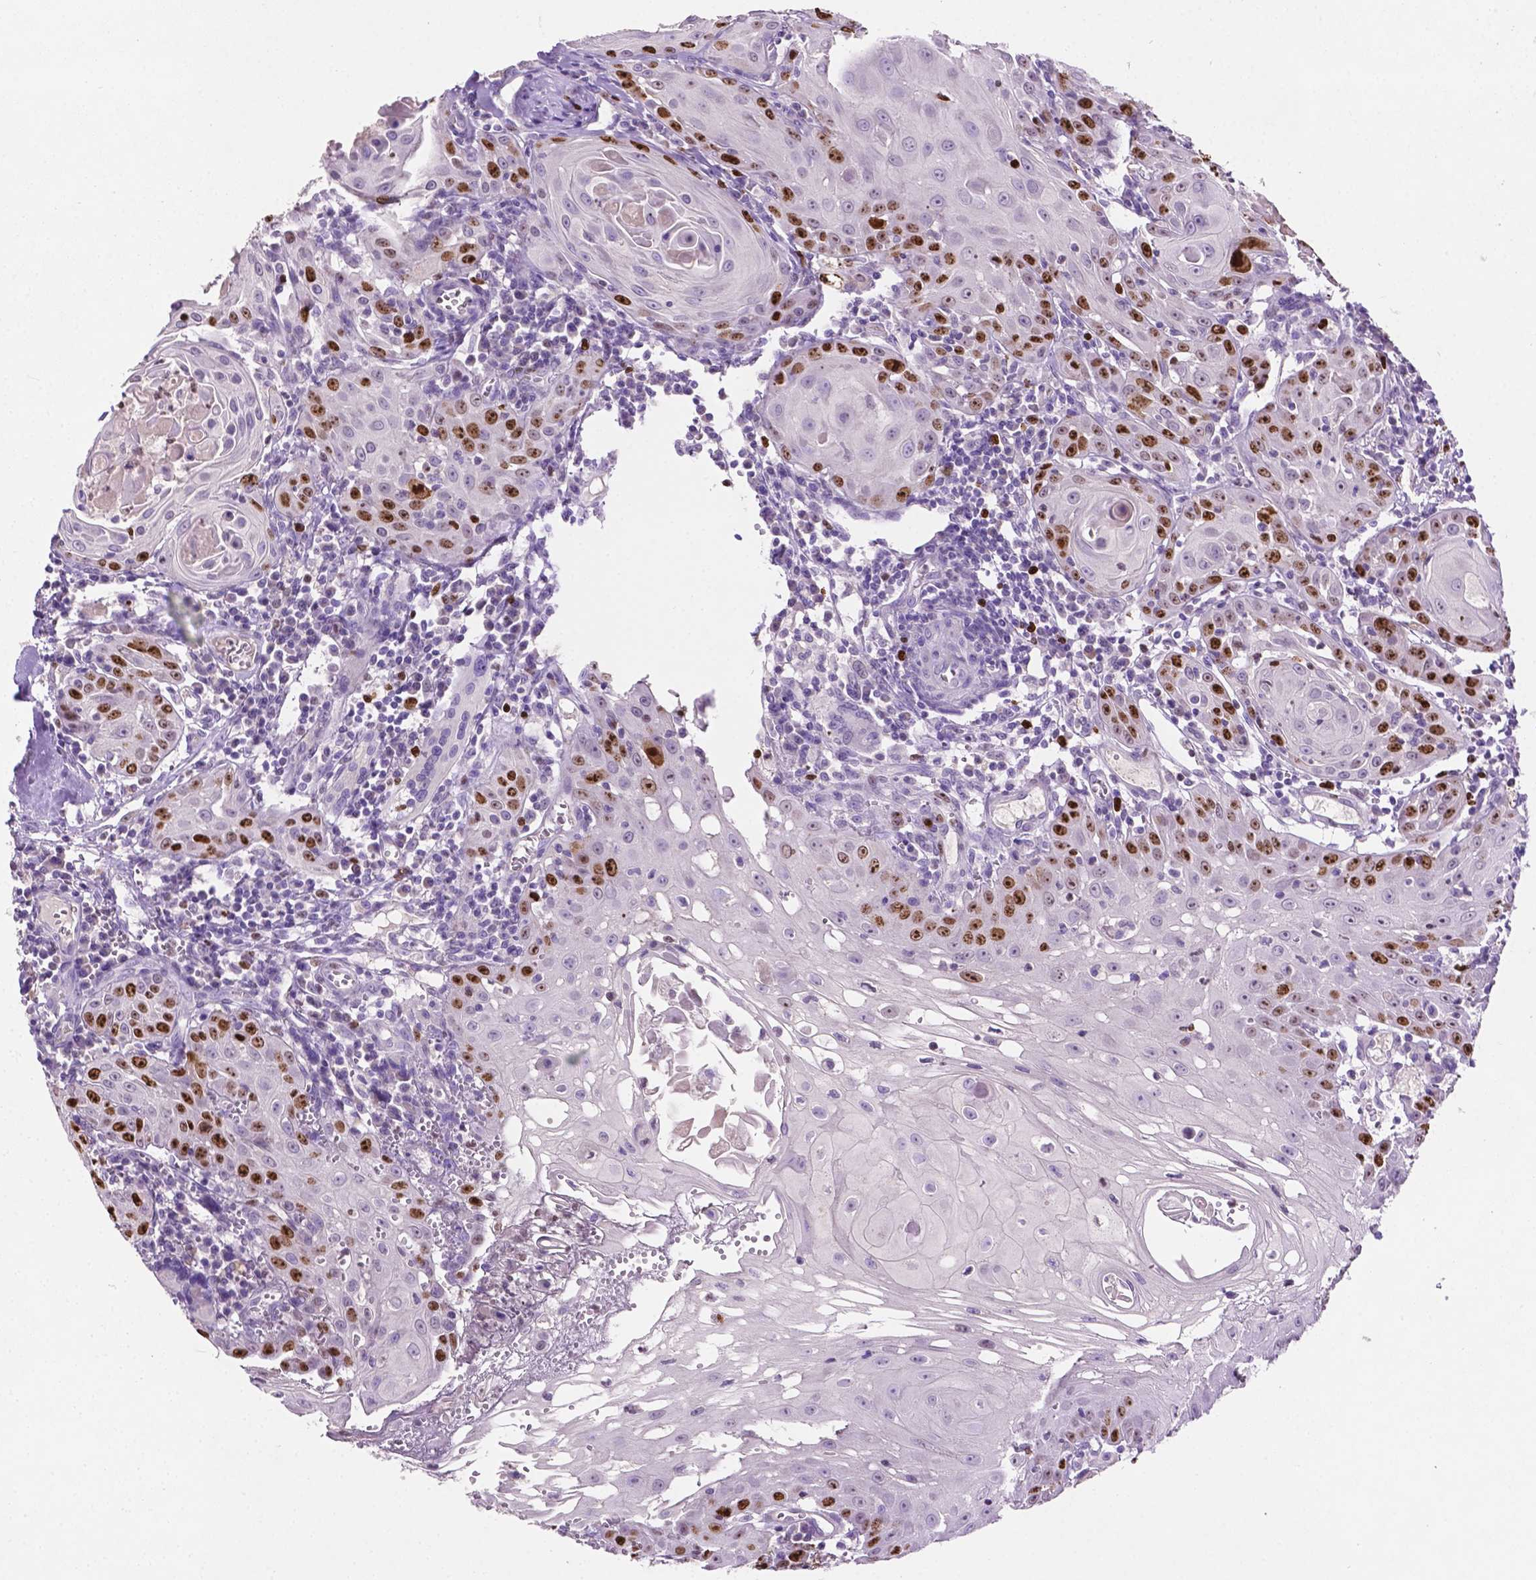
{"staining": {"intensity": "strong", "quantity": "25%-75%", "location": "nuclear"}, "tissue": "head and neck cancer", "cell_type": "Tumor cells", "image_type": "cancer", "snomed": [{"axis": "morphology", "description": "Squamous cell carcinoma, NOS"}, {"axis": "topography", "description": "Head-Neck"}], "caption": "There is high levels of strong nuclear staining in tumor cells of head and neck cancer (squamous cell carcinoma), as demonstrated by immunohistochemical staining (brown color).", "gene": "SIAH2", "patient": {"sex": "female", "age": 80}}